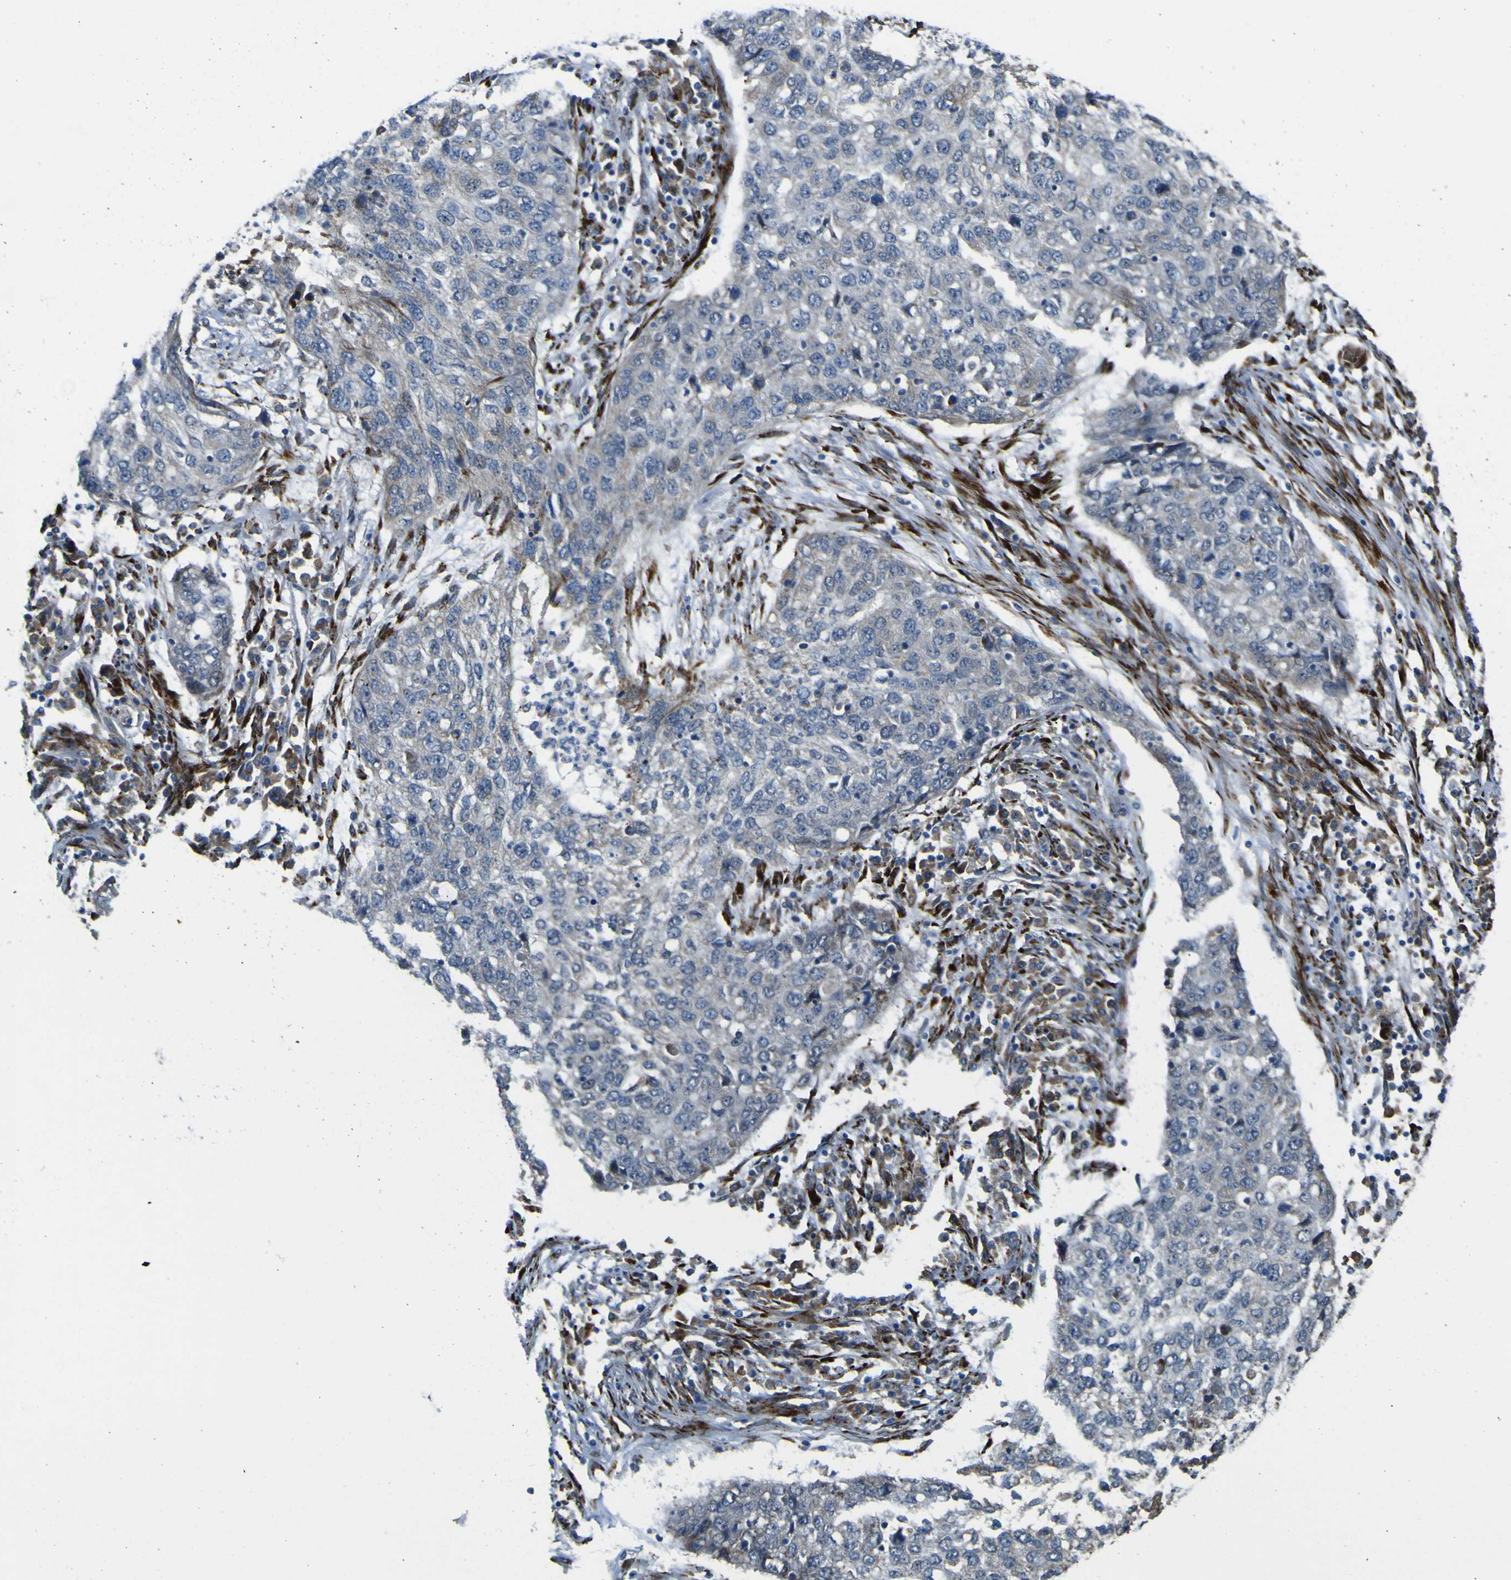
{"staining": {"intensity": "negative", "quantity": "none", "location": "none"}, "tissue": "lung cancer", "cell_type": "Tumor cells", "image_type": "cancer", "snomed": [{"axis": "morphology", "description": "Squamous cell carcinoma, NOS"}, {"axis": "topography", "description": "Lung"}], "caption": "Immunohistochemistry image of neoplastic tissue: human lung cancer (squamous cell carcinoma) stained with DAB (3,3'-diaminobenzidine) shows no significant protein expression in tumor cells.", "gene": "LBHD1", "patient": {"sex": "female", "age": 63}}